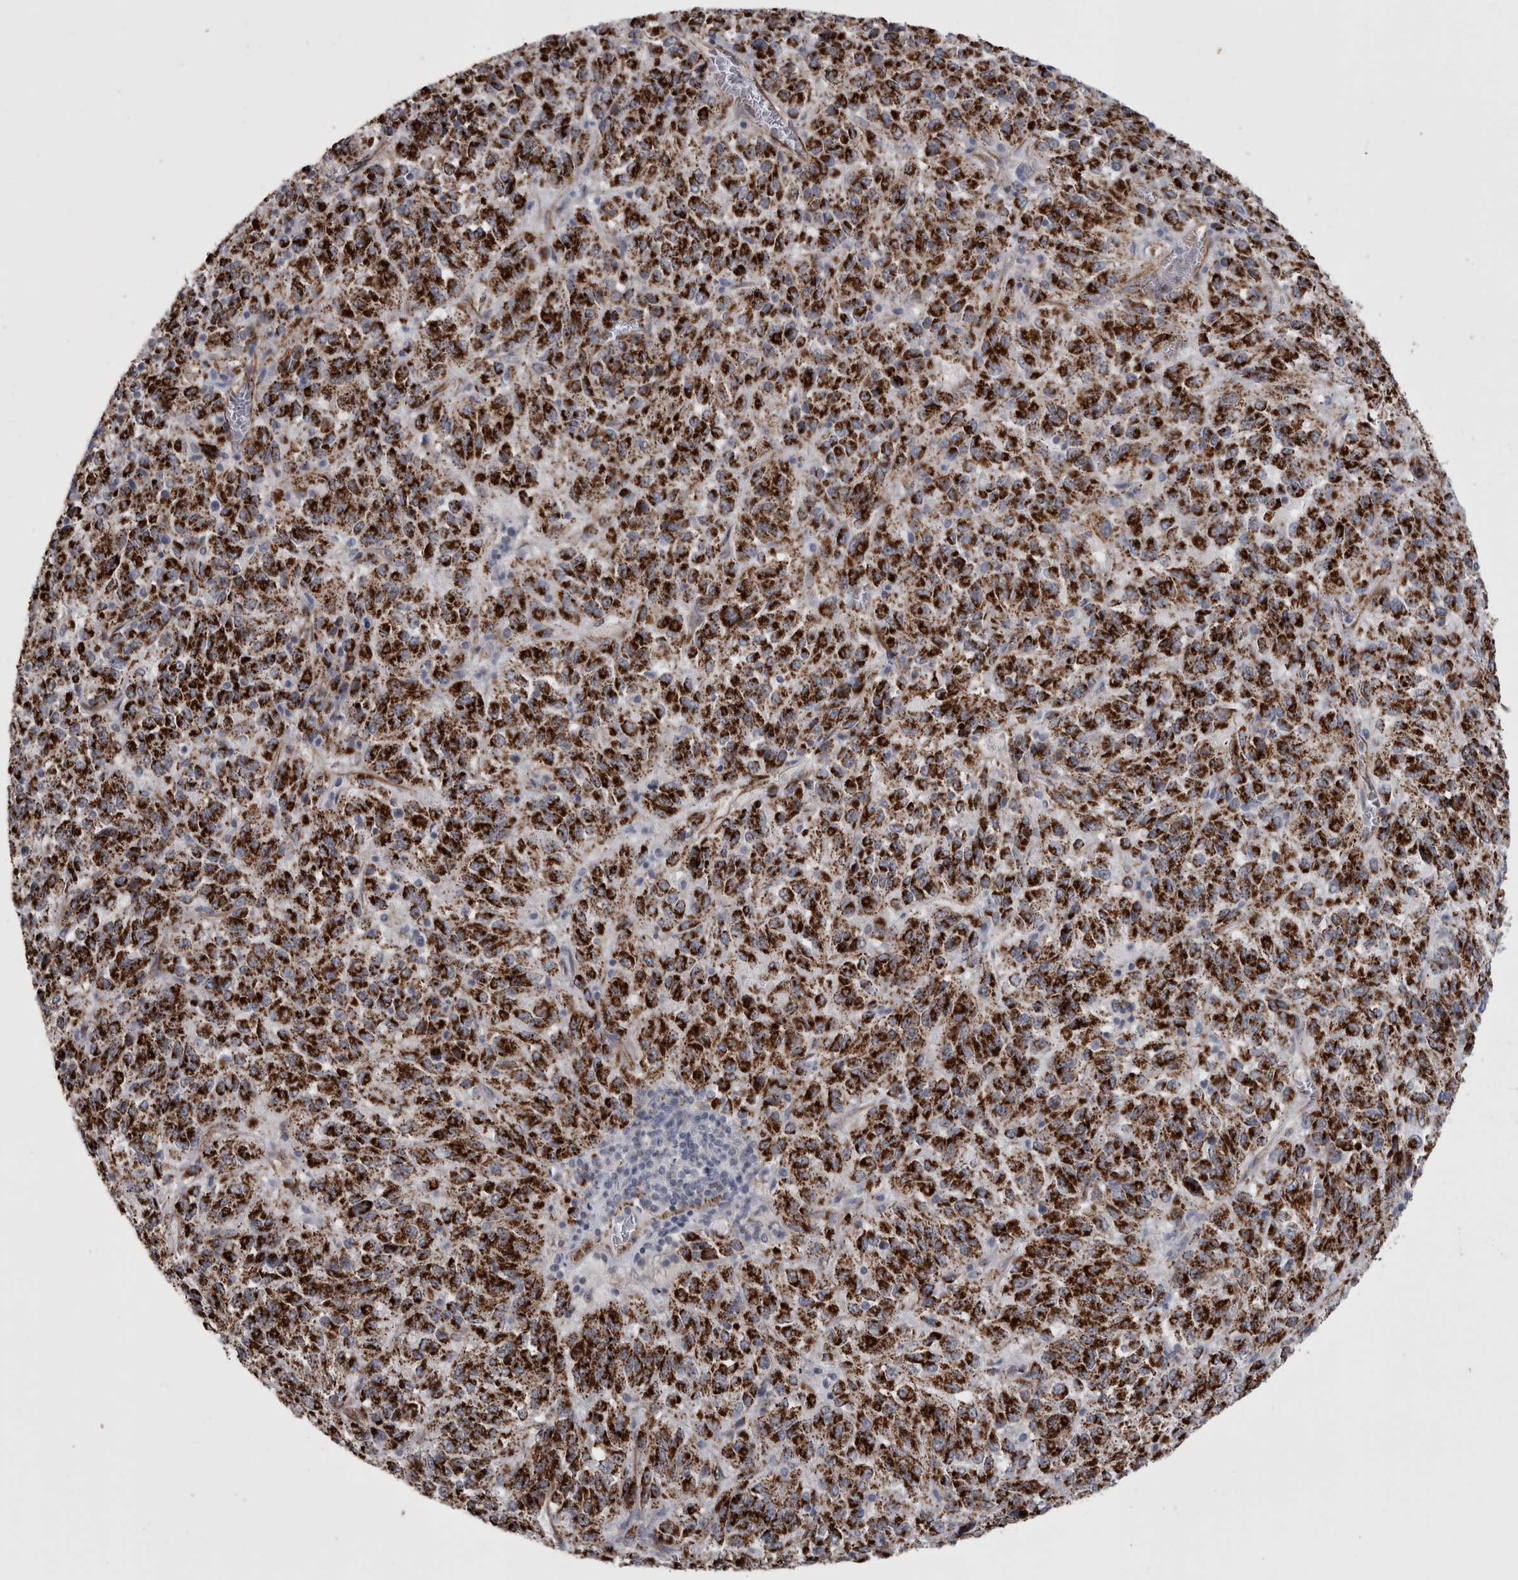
{"staining": {"intensity": "strong", "quantity": ">75%", "location": "cytoplasmic/membranous"}, "tissue": "melanoma", "cell_type": "Tumor cells", "image_type": "cancer", "snomed": [{"axis": "morphology", "description": "Malignant melanoma, Metastatic site"}, {"axis": "topography", "description": "Lung"}], "caption": "Immunohistochemistry photomicrograph of neoplastic tissue: human malignant melanoma (metastatic site) stained using IHC displays high levels of strong protein expression localized specifically in the cytoplasmic/membranous of tumor cells, appearing as a cytoplasmic/membranous brown color.", "gene": "ACOT7", "patient": {"sex": "male", "age": 64}}